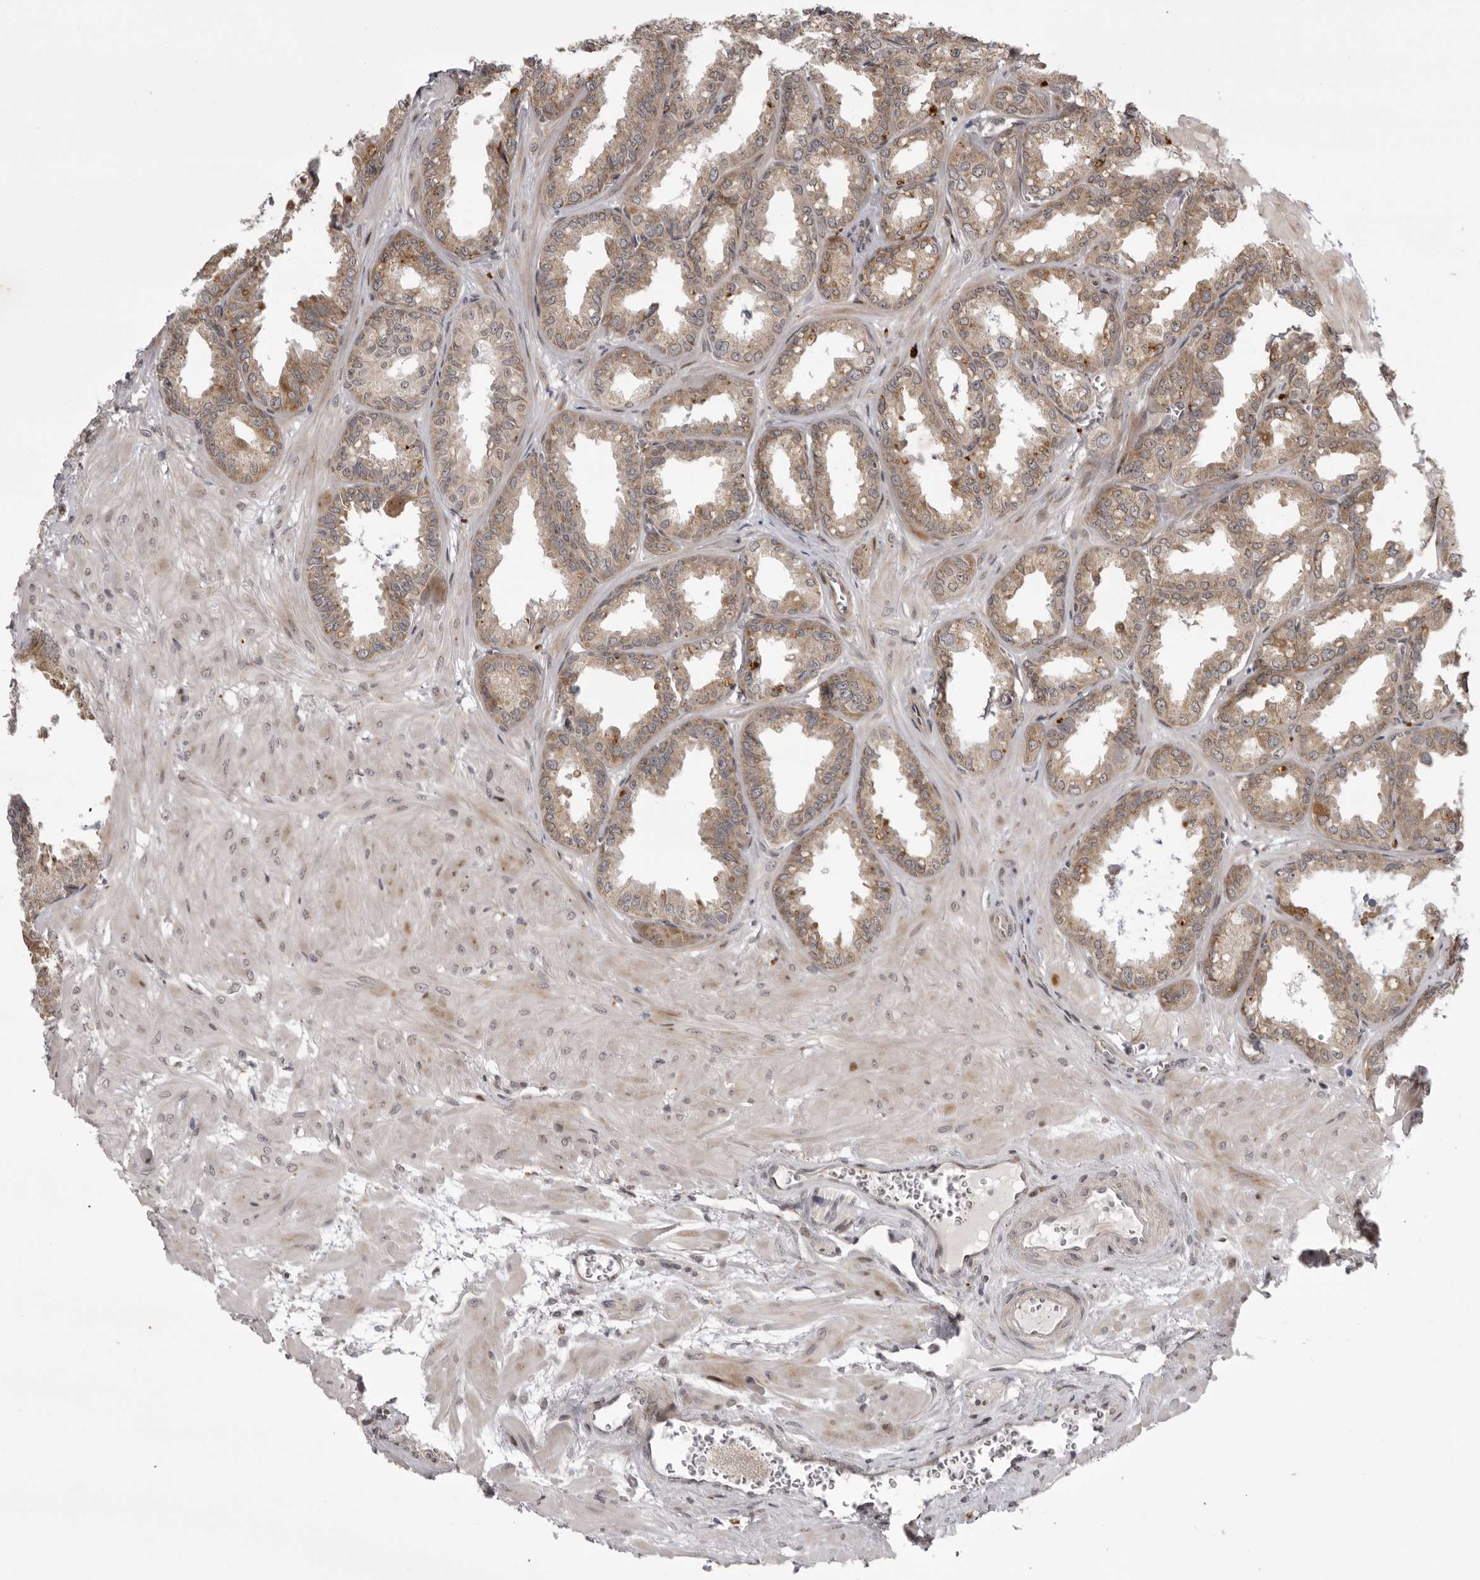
{"staining": {"intensity": "moderate", "quantity": ">75%", "location": "cytoplasmic/membranous"}, "tissue": "seminal vesicle", "cell_type": "Glandular cells", "image_type": "normal", "snomed": [{"axis": "morphology", "description": "Normal tissue, NOS"}, {"axis": "topography", "description": "Prostate"}, {"axis": "topography", "description": "Seminal veicle"}], "caption": "Moderate cytoplasmic/membranous protein positivity is present in about >75% of glandular cells in seminal vesicle. The protein of interest is stained brown, and the nuclei are stained in blue (DAB (3,3'-diaminobenzidine) IHC with brightfield microscopy, high magnification).", "gene": "C1orf109", "patient": {"sex": "male", "age": 51}}